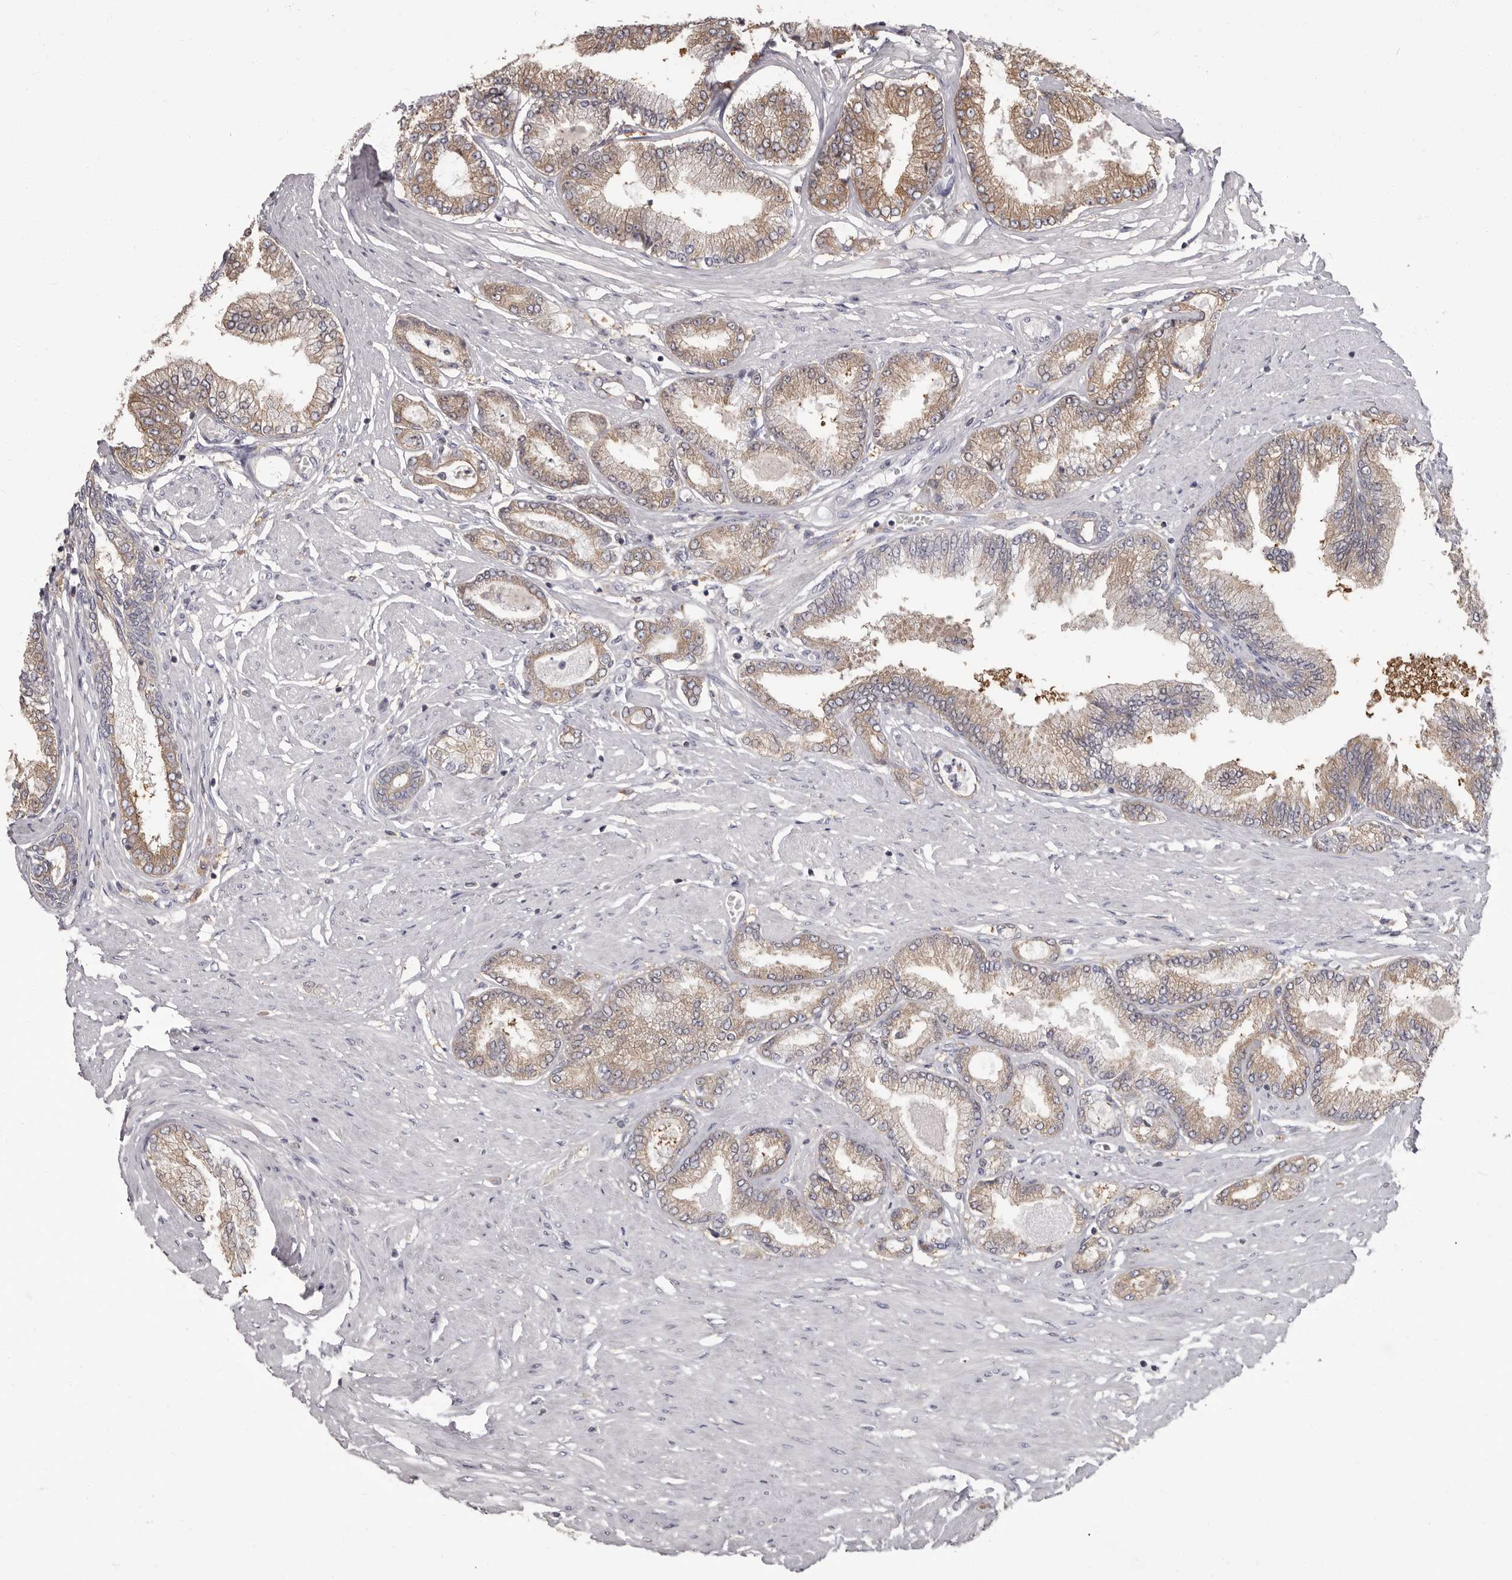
{"staining": {"intensity": "moderate", "quantity": "25%-75%", "location": "cytoplasmic/membranous"}, "tissue": "prostate cancer", "cell_type": "Tumor cells", "image_type": "cancer", "snomed": [{"axis": "morphology", "description": "Adenocarcinoma, Low grade"}, {"axis": "topography", "description": "Prostate"}], "caption": "Moderate cytoplasmic/membranous positivity for a protein is present in about 25%-75% of tumor cells of prostate adenocarcinoma (low-grade) using IHC.", "gene": "APEH", "patient": {"sex": "male", "age": 63}}